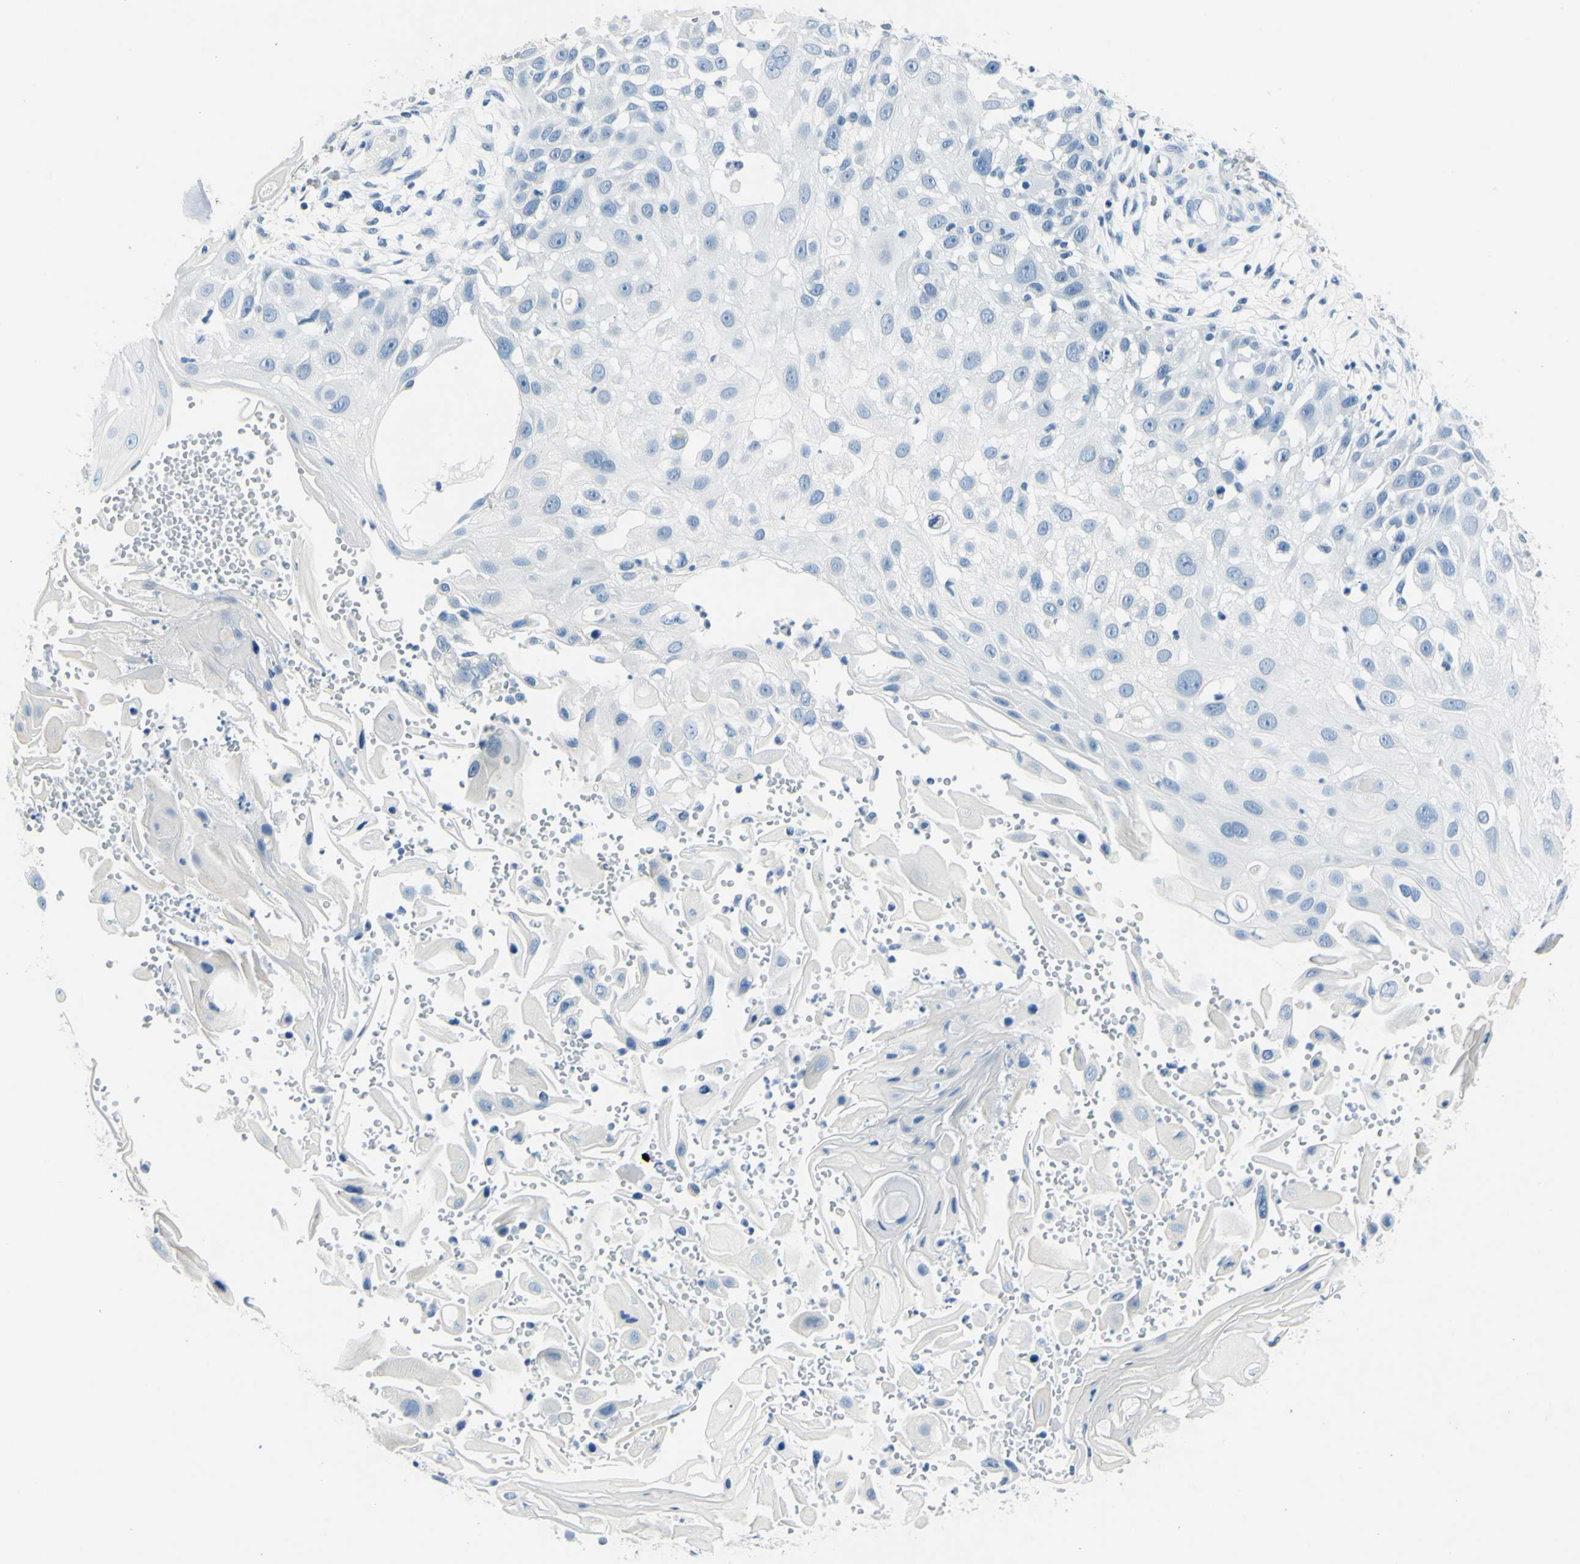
{"staining": {"intensity": "negative", "quantity": "none", "location": "none"}, "tissue": "skin cancer", "cell_type": "Tumor cells", "image_type": "cancer", "snomed": [{"axis": "morphology", "description": "Squamous cell carcinoma, NOS"}, {"axis": "topography", "description": "Skin"}], "caption": "Immunohistochemical staining of skin squamous cell carcinoma reveals no significant expression in tumor cells. (IHC, brightfield microscopy, high magnification).", "gene": "CDH15", "patient": {"sex": "female", "age": 44}}